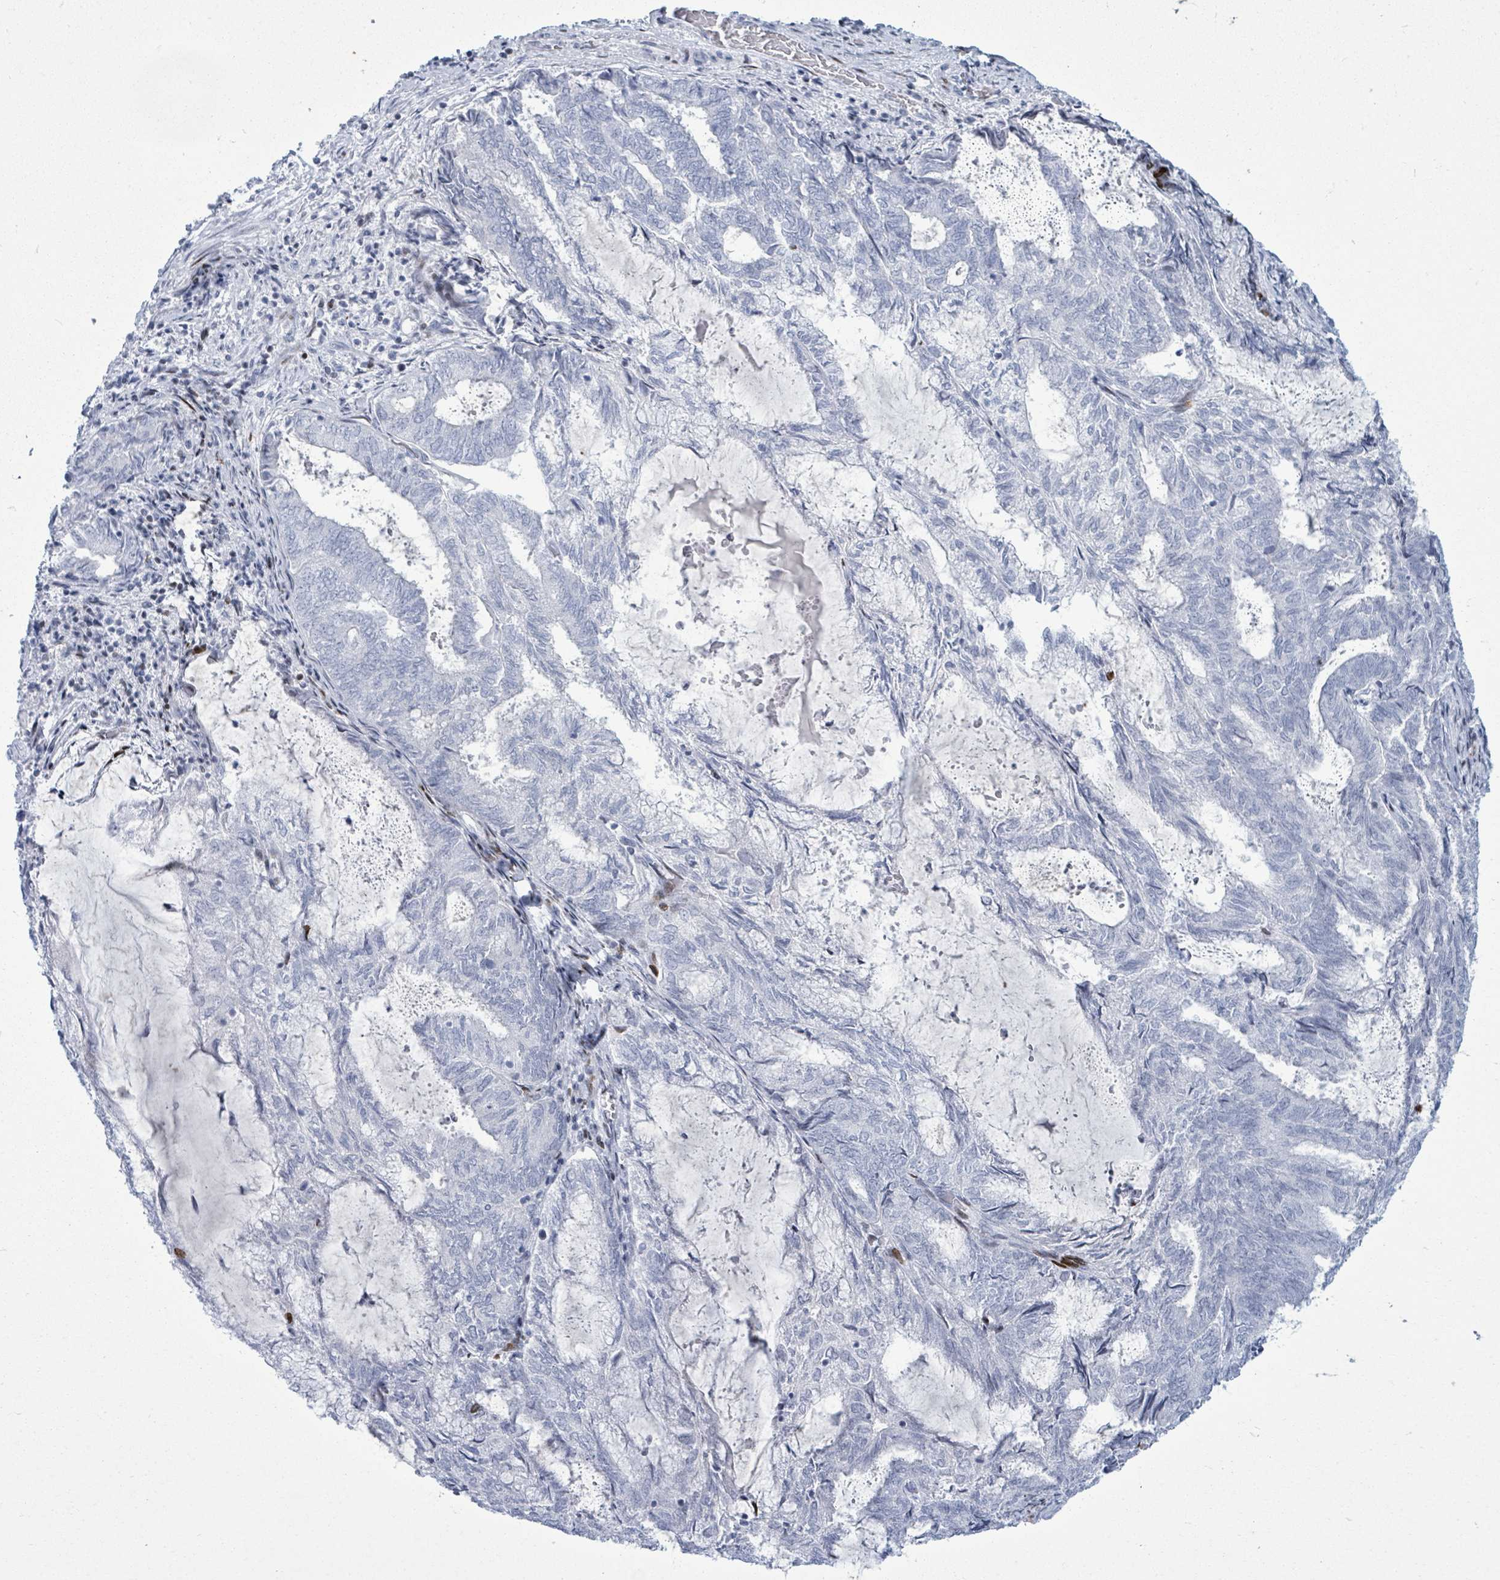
{"staining": {"intensity": "negative", "quantity": "none", "location": "none"}, "tissue": "endometrial cancer", "cell_type": "Tumor cells", "image_type": "cancer", "snomed": [{"axis": "morphology", "description": "Adenocarcinoma, NOS"}, {"axis": "topography", "description": "Endometrium"}], "caption": "A high-resolution micrograph shows immunohistochemistry staining of adenocarcinoma (endometrial), which exhibits no significant staining in tumor cells.", "gene": "MALL", "patient": {"sex": "female", "age": 80}}